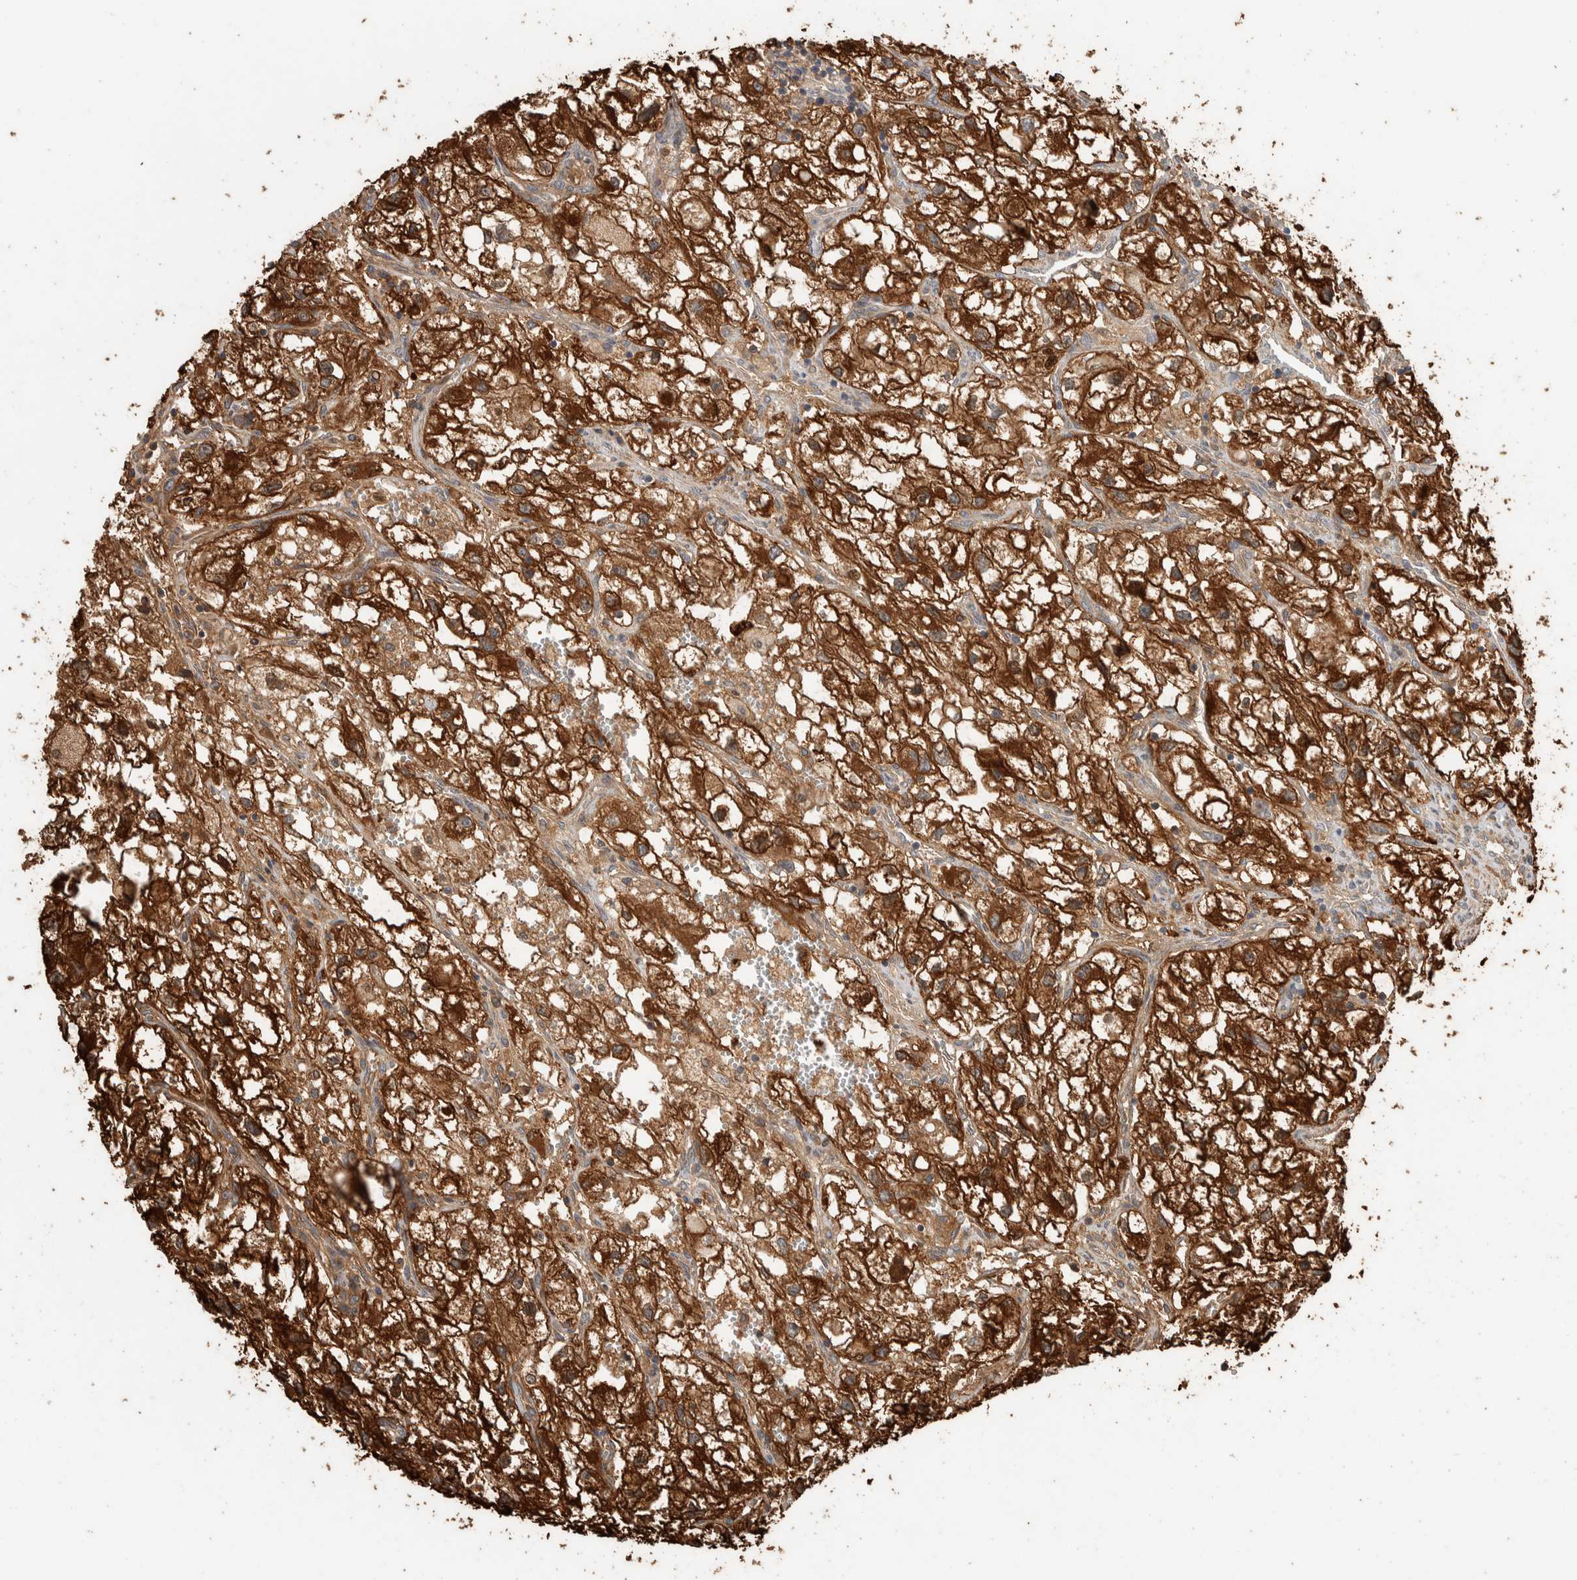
{"staining": {"intensity": "strong", "quantity": ">75%", "location": "cytoplasmic/membranous"}, "tissue": "renal cancer", "cell_type": "Tumor cells", "image_type": "cancer", "snomed": [{"axis": "morphology", "description": "Adenocarcinoma, NOS"}, {"axis": "topography", "description": "Kidney"}], "caption": "Renal adenocarcinoma stained with DAB (3,3'-diaminobenzidine) IHC exhibits high levels of strong cytoplasmic/membranous expression in about >75% of tumor cells.", "gene": "CNTROB", "patient": {"sex": "female", "age": 70}}